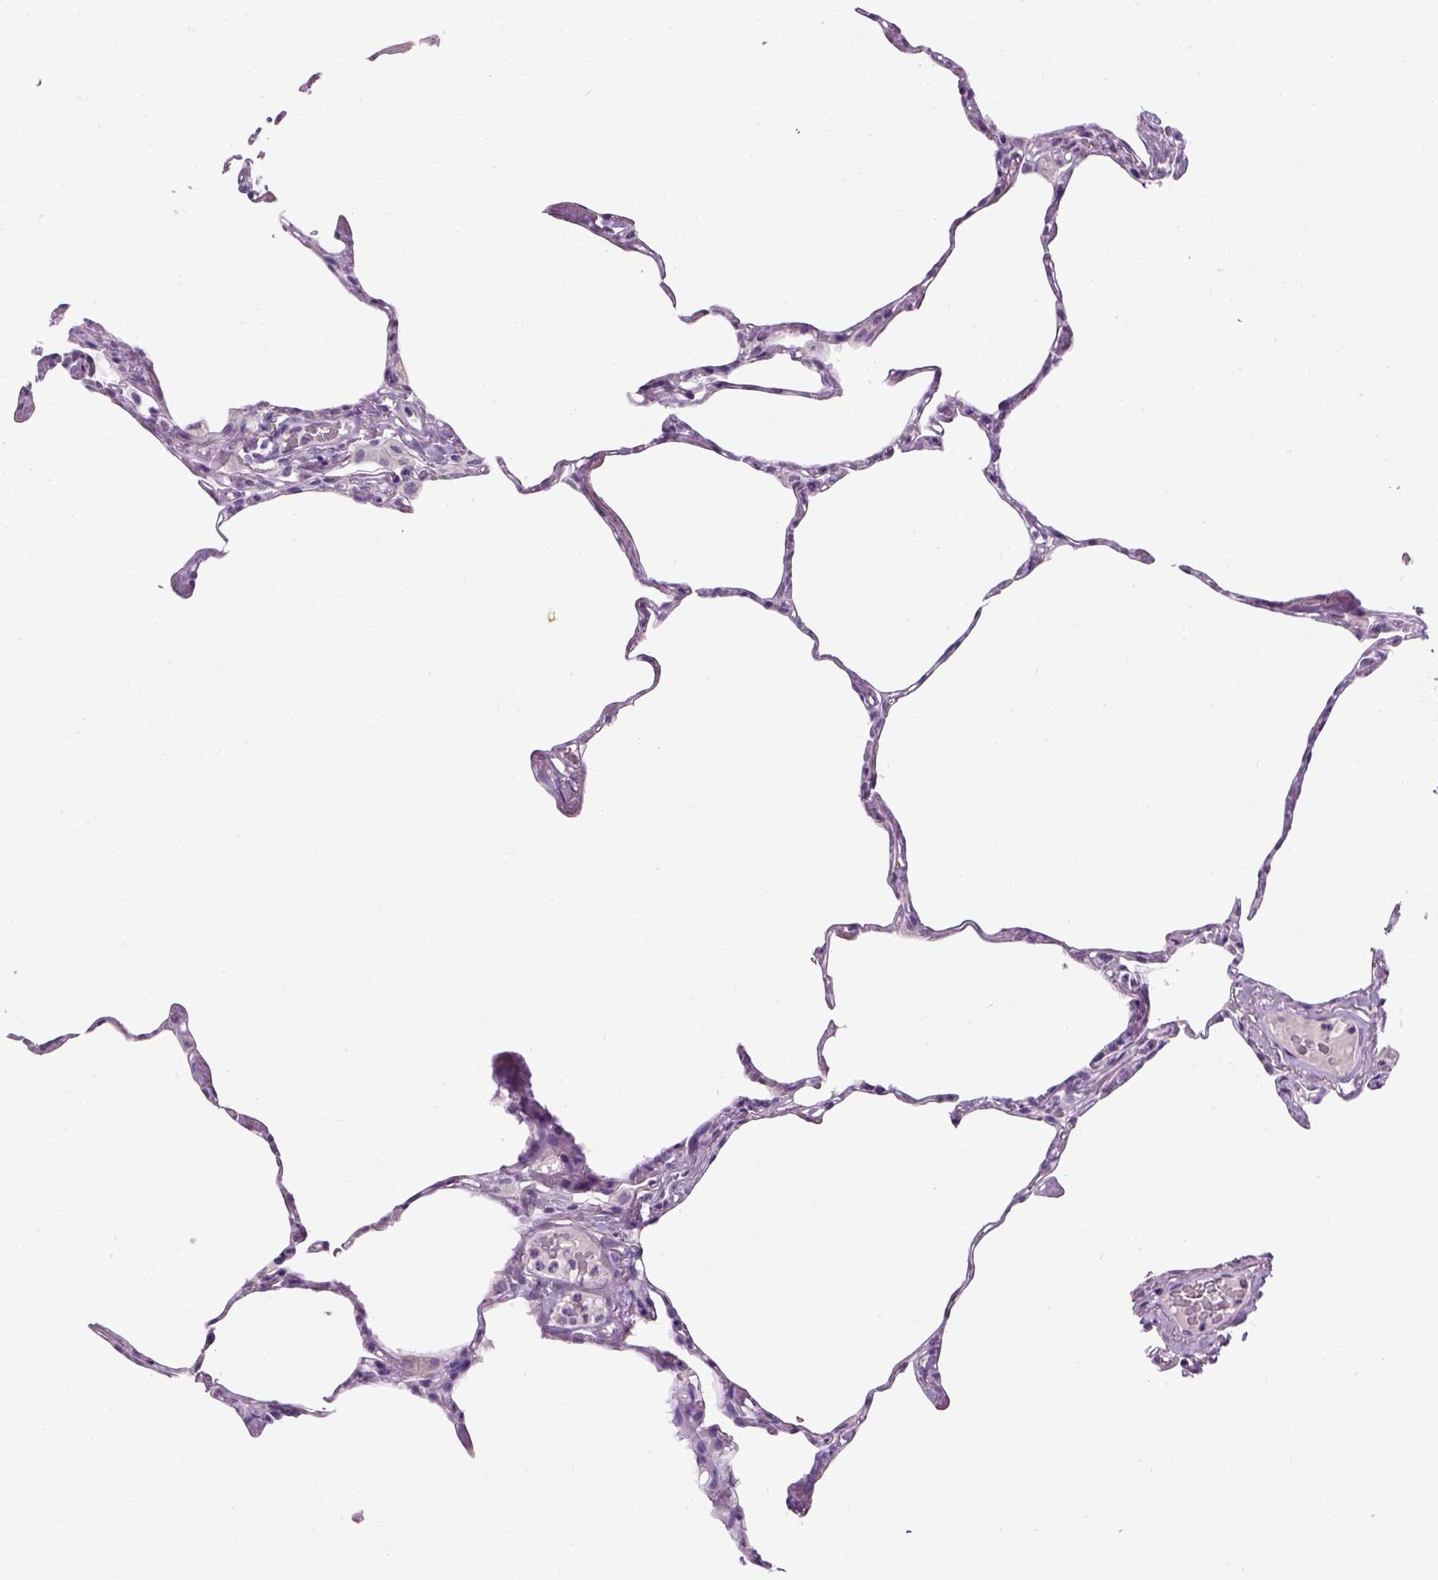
{"staining": {"intensity": "negative", "quantity": "none", "location": "none"}, "tissue": "lung", "cell_type": "Alveolar cells", "image_type": "normal", "snomed": [{"axis": "morphology", "description": "Normal tissue, NOS"}, {"axis": "topography", "description": "Lung"}], "caption": "Alveolar cells show no significant staining in normal lung.", "gene": "TH", "patient": {"sex": "male", "age": 65}}